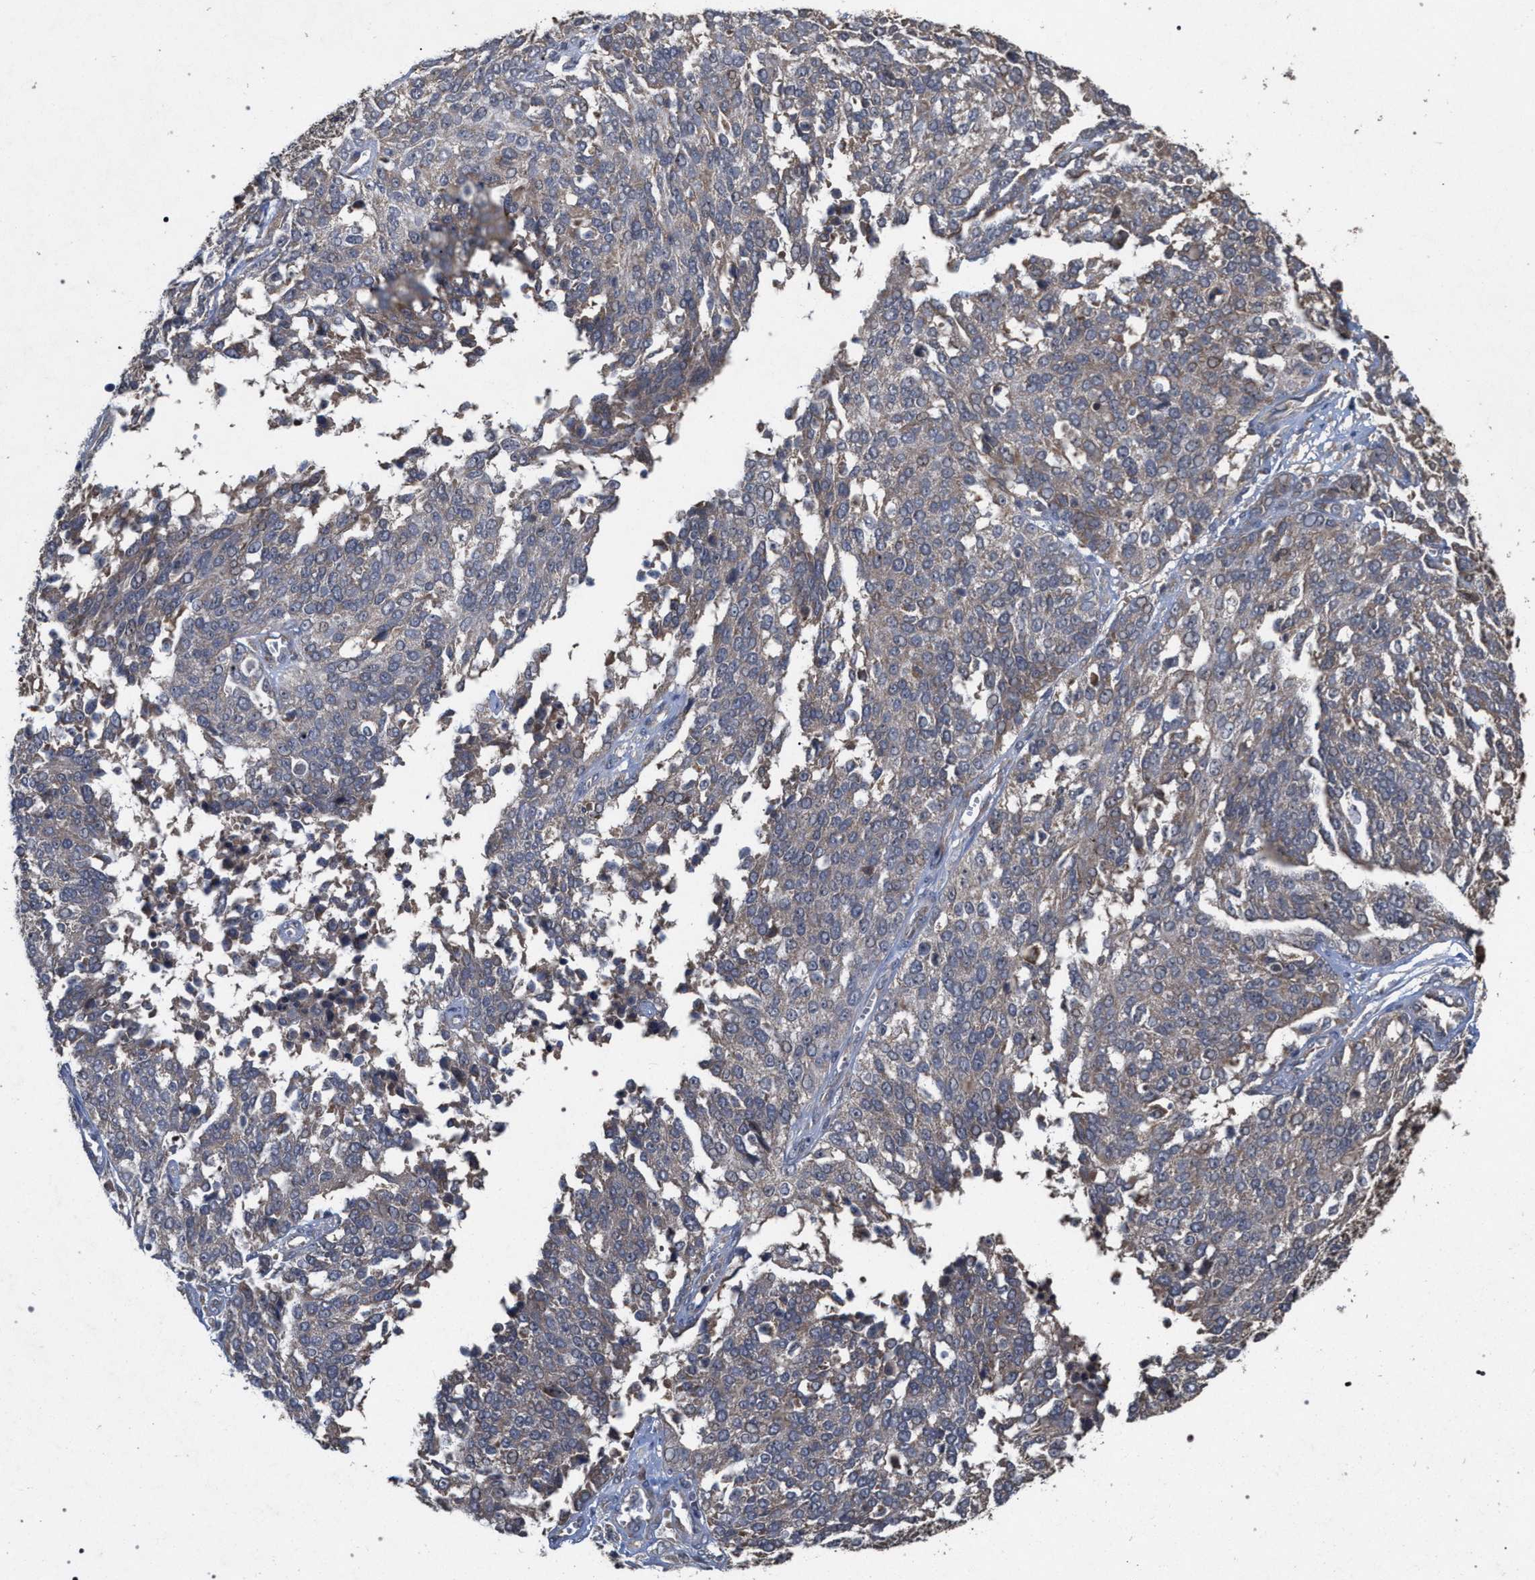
{"staining": {"intensity": "negative", "quantity": "none", "location": "none"}, "tissue": "ovarian cancer", "cell_type": "Tumor cells", "image_type": "cancer", "snomed": [{"axis": "morphology", "description": "Cystadenocarcinoma, serous, NOS"}, {"axis": "topography", "description": "Ovary"}], "caption": "Tumor cells are negative for protein expression in human serous cystadenocarcinoma (ovarian).", "gene": "SLC4A4", "patient": {"sex": "female", "age": 44}}